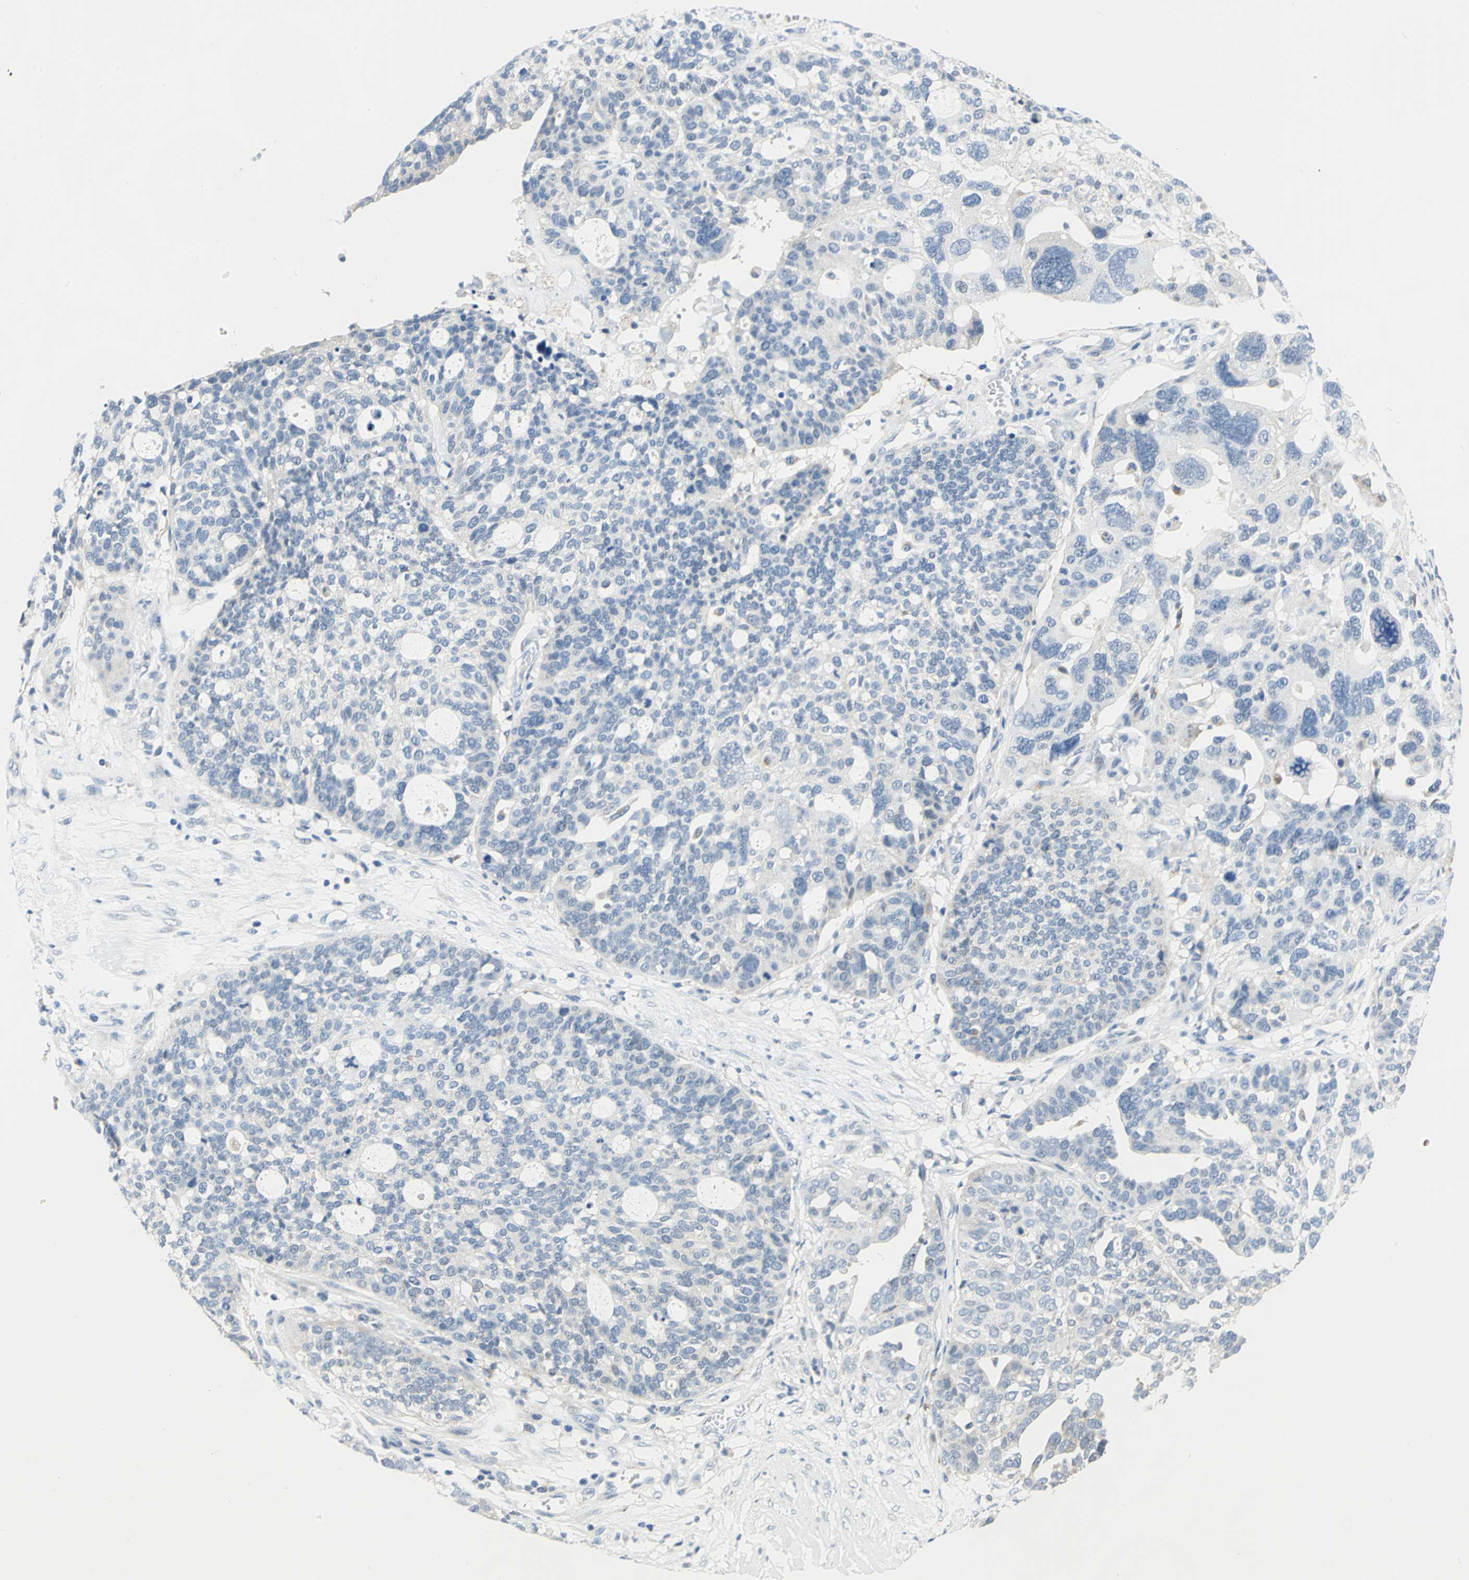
{"staining": {"intensity": "weak", "quantity": "<25%", "location": "cytoplasmic/membranous"}, "tissue": "ovarian cancer", "cell_type": "Tumor cells", "image_type": "cancer", "snomed": [{"axis": "morphology", "description": "Cystadenocarcinoma, serous, NOS"}, {"axis": "topography", "description": "Ovary"}], "caption": "Ovarian cancer (serous cystadenocarcinoma) stained for a protein using immunohistochemistry displays no expression tumor cells.", "gene": "RASD2", "patient": {"sex": "female", "age": 59}}